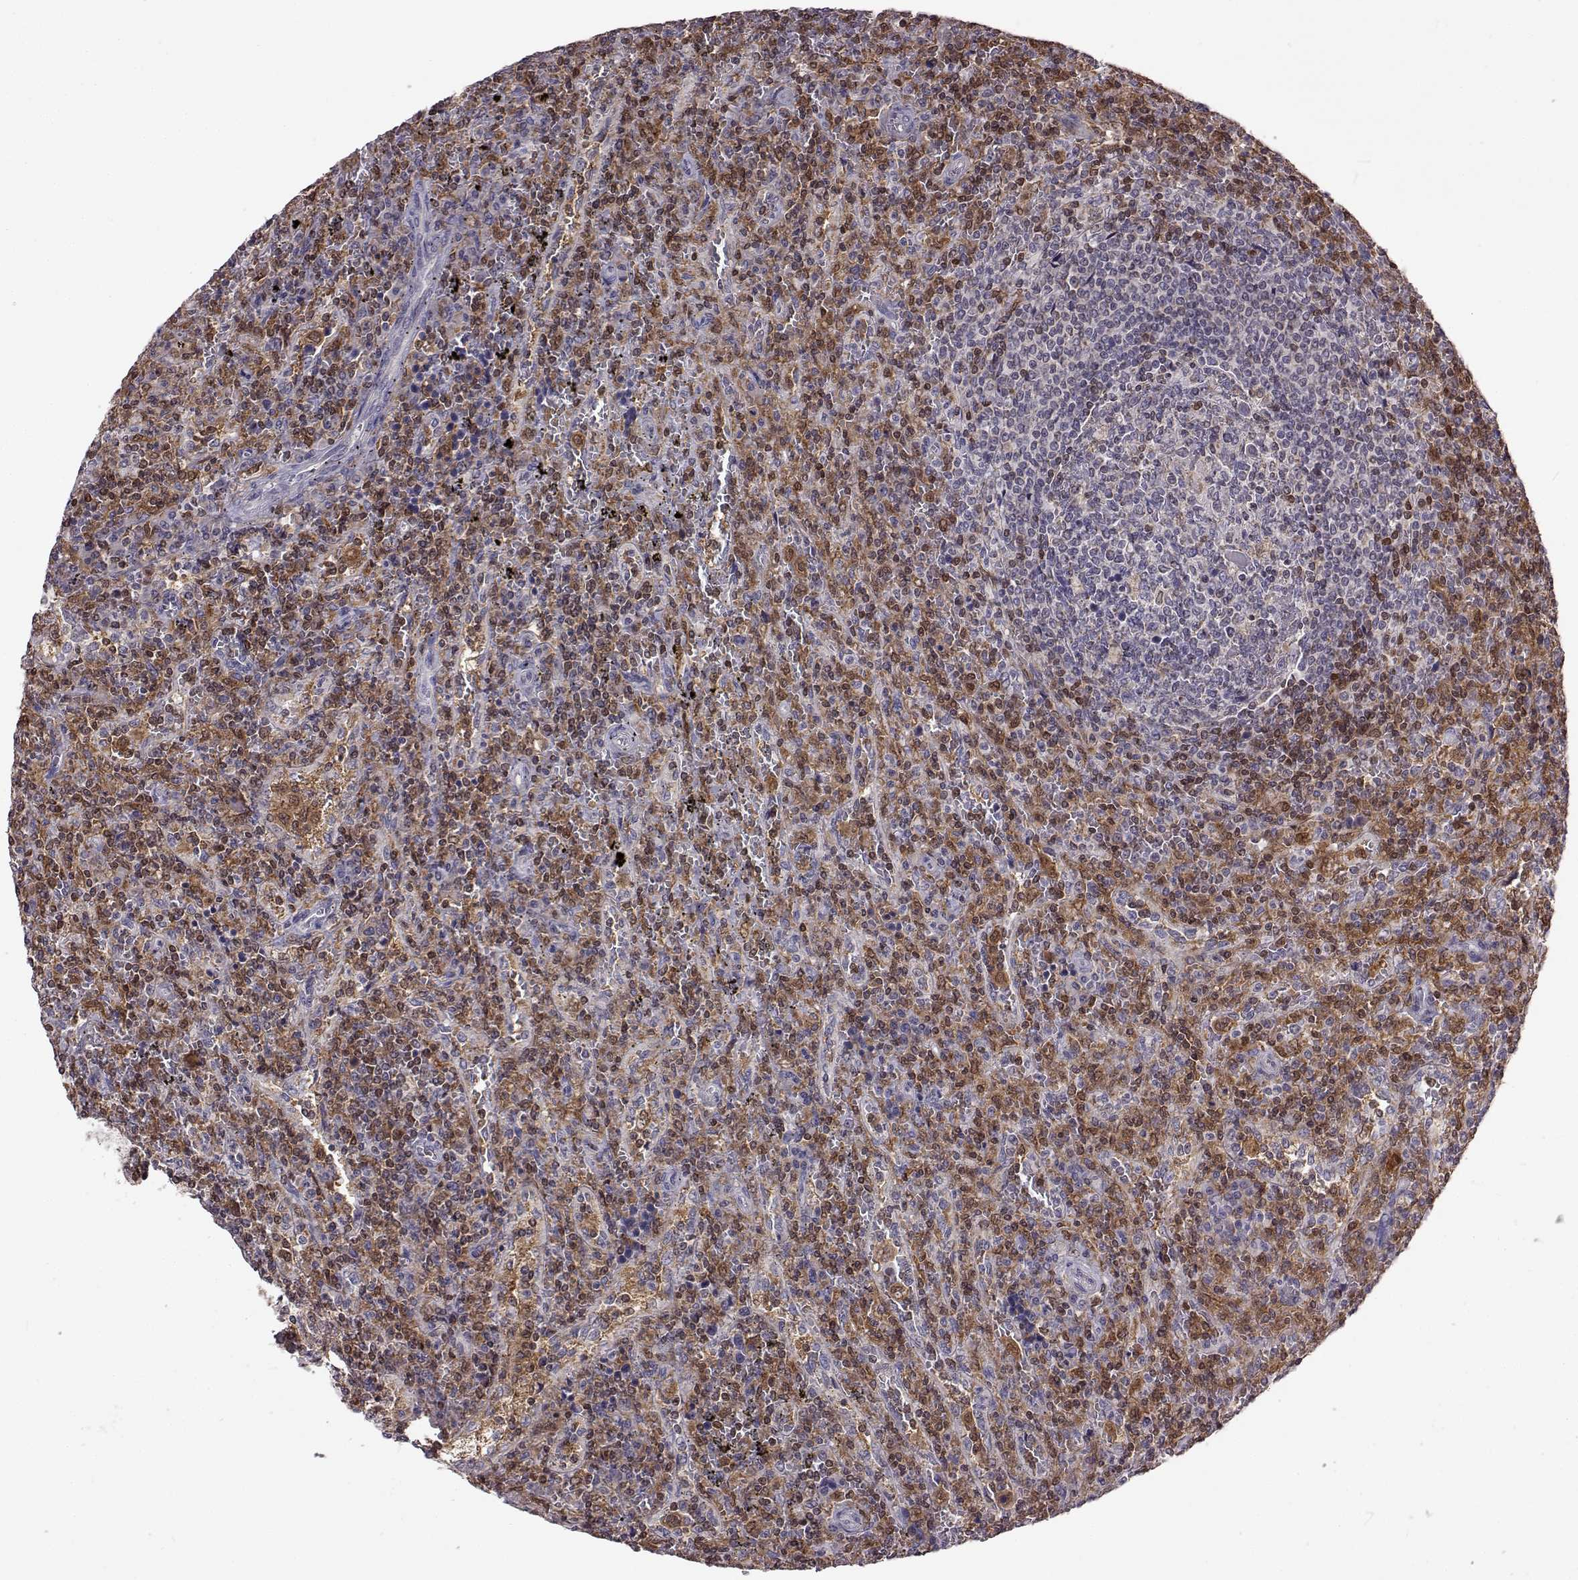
{"staining": {"intensity": "negative", "quantity": "none", "location": "none"}, "tissue": "lymphoma", "cell_type": "Tumor cells", "image_type": "cancer", "snomed": [{"axis": "morphology", "description": "Malignant lymphoma, non-Hodgkin's type, Low grade"}, {"axis": "topography", "description": "Spleen"}], "caption": "The immunohistochemistry (IHC) photomicrograph has no significant staining in tumor cells of malignant lymphoma, non-Hodgkin's type (low-grade) tissue.", "gene": "DOK2", "patient": {"sex": "male", "age": 62}}